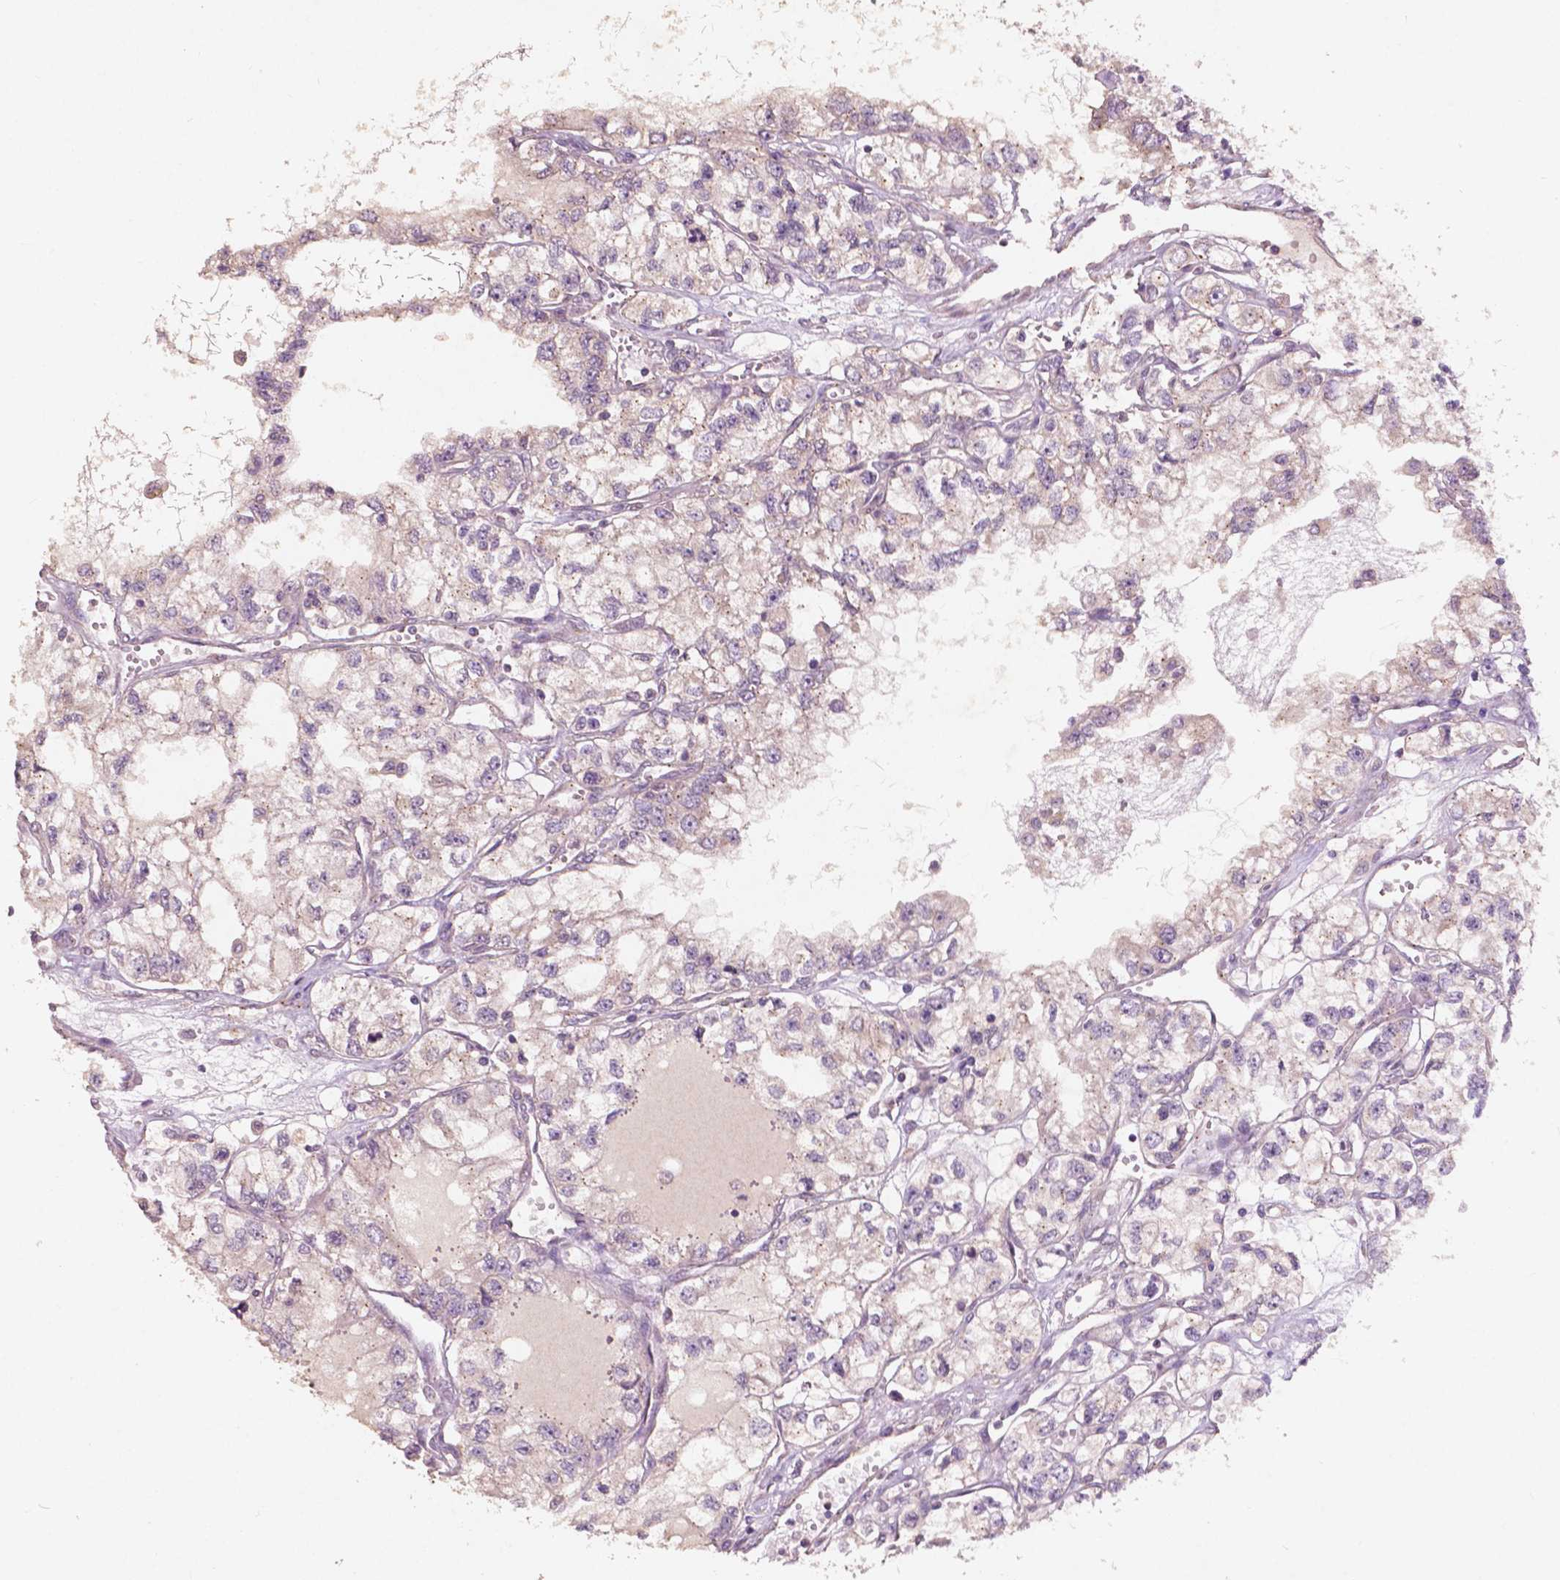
{"staining": {"intensity": "weak", "quantity": "<25%", "location": "cytoplasmic/membranous"}, "tissue": "renal cancer", "cell_type": "Tumor cells", "image_type": "cancer", "snomed": [{"axis": "morphology", "description": "Adenocarcinoma, NOS"}, {"axis": "topography", "description": "Kidney"}], "caption": "This is a photomicrograph of IHC staining of renal adenocarcinoma, which shows no expression in tumor cells. The staining was performed using DAB to visualize the protein expression in brown, while the nuclei were stained in blue with hematoxylin (Magnification: 20x).", "gene": "CHPT1", "patient": {"sex": "female", "age": 59}}